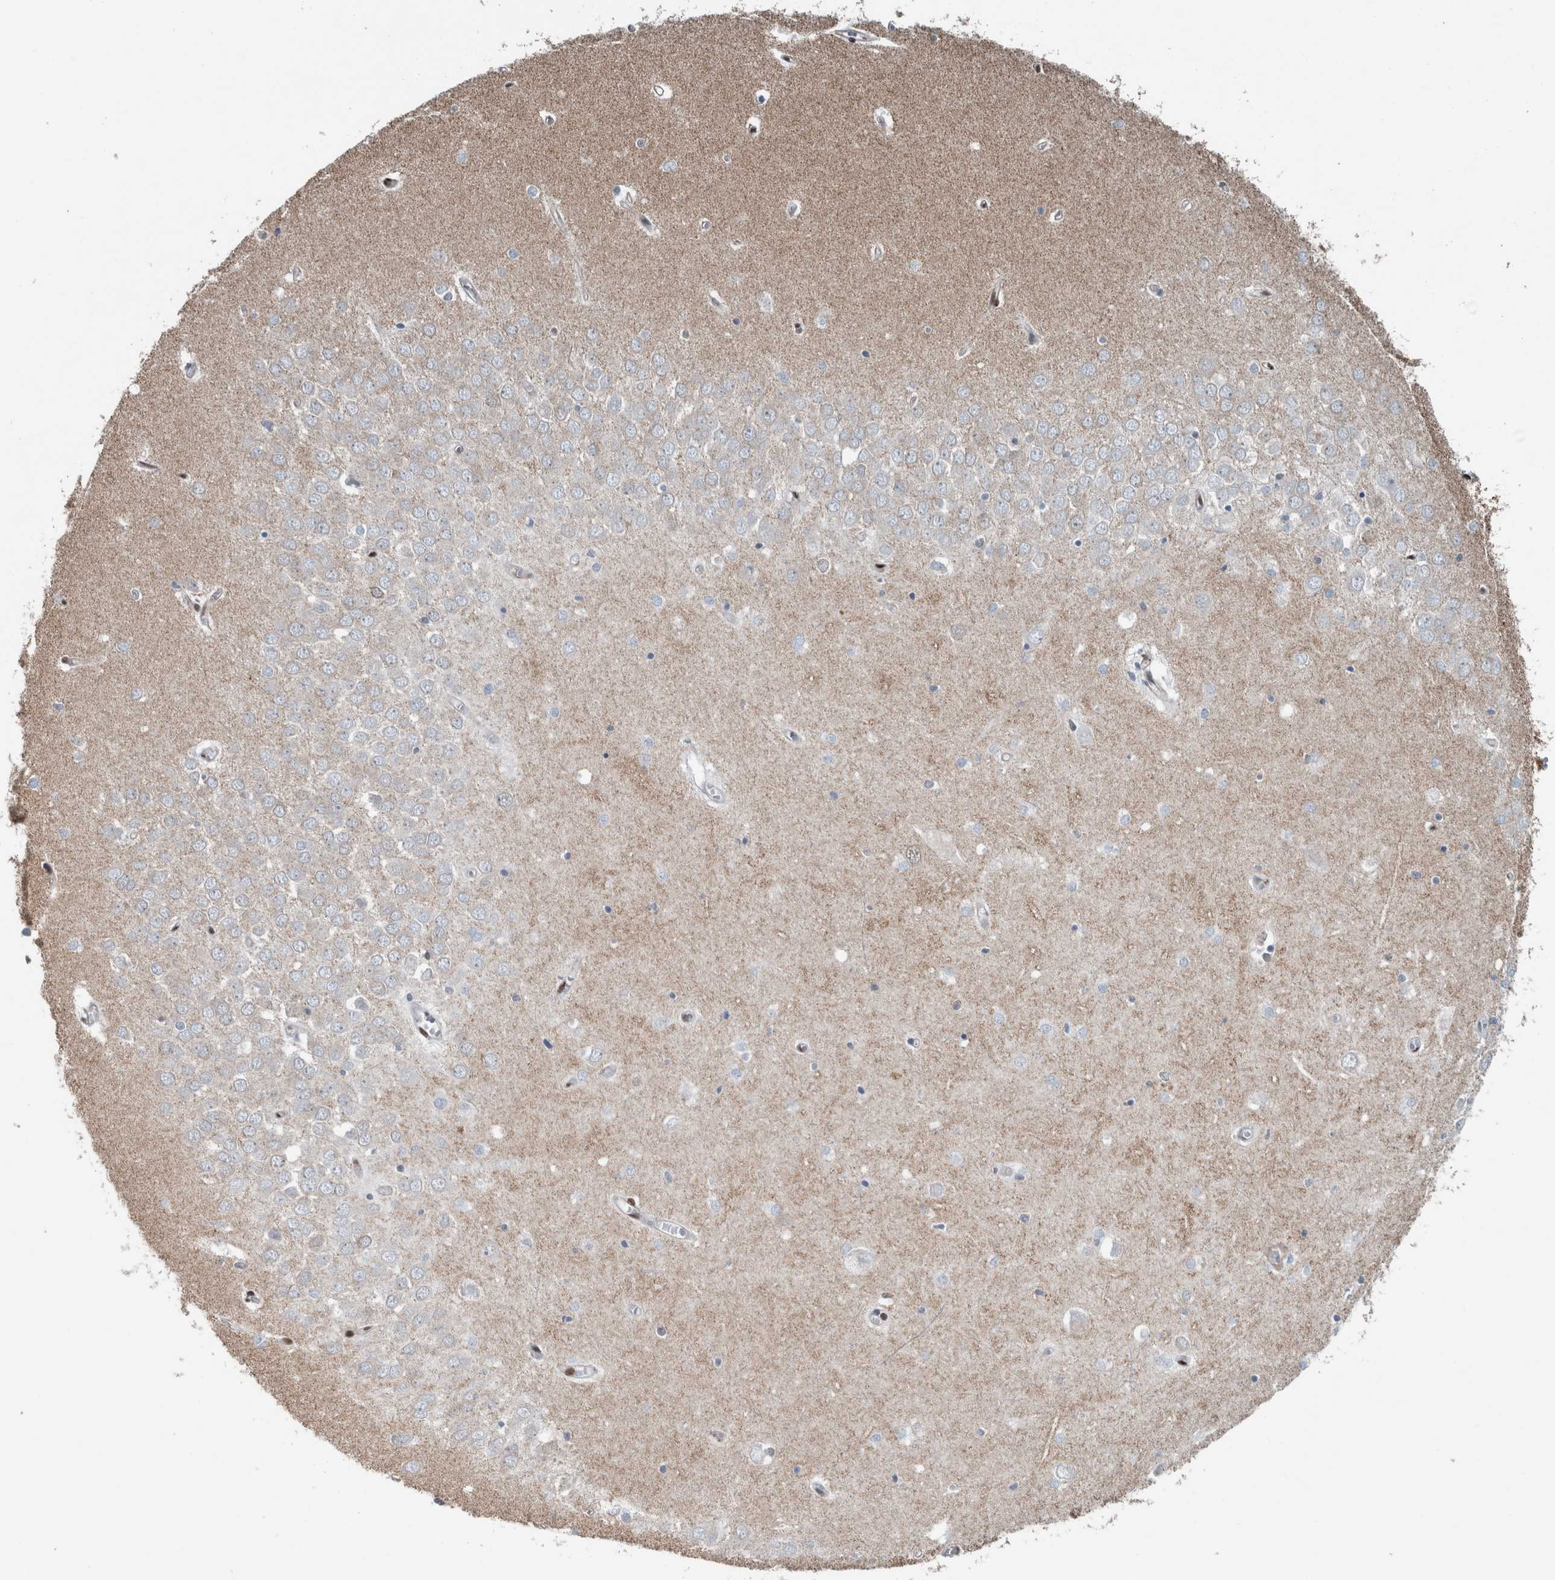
{"staining": {"intensity": "moderate", "quantity": "<25%", "location": "nuclear"}, "tissue": "hippocampus", "cell_type": "Glial cells", "image_type": "normal", "snomed": [{"axis": "morphology", "description": "Normal tissue, NOS"}, {"axis": "topography", "description": "Hippocampus"}], "caption": "IHC image of unremarkable hippocampus: hippocampus stained using IHC shows low levels of moderate protein expression localized specifically in the nuclear of glial cells, appearing as a nuclear brown color.", "gene": "DNMT3A", "patient": {"sex": "male", "age": 70}}